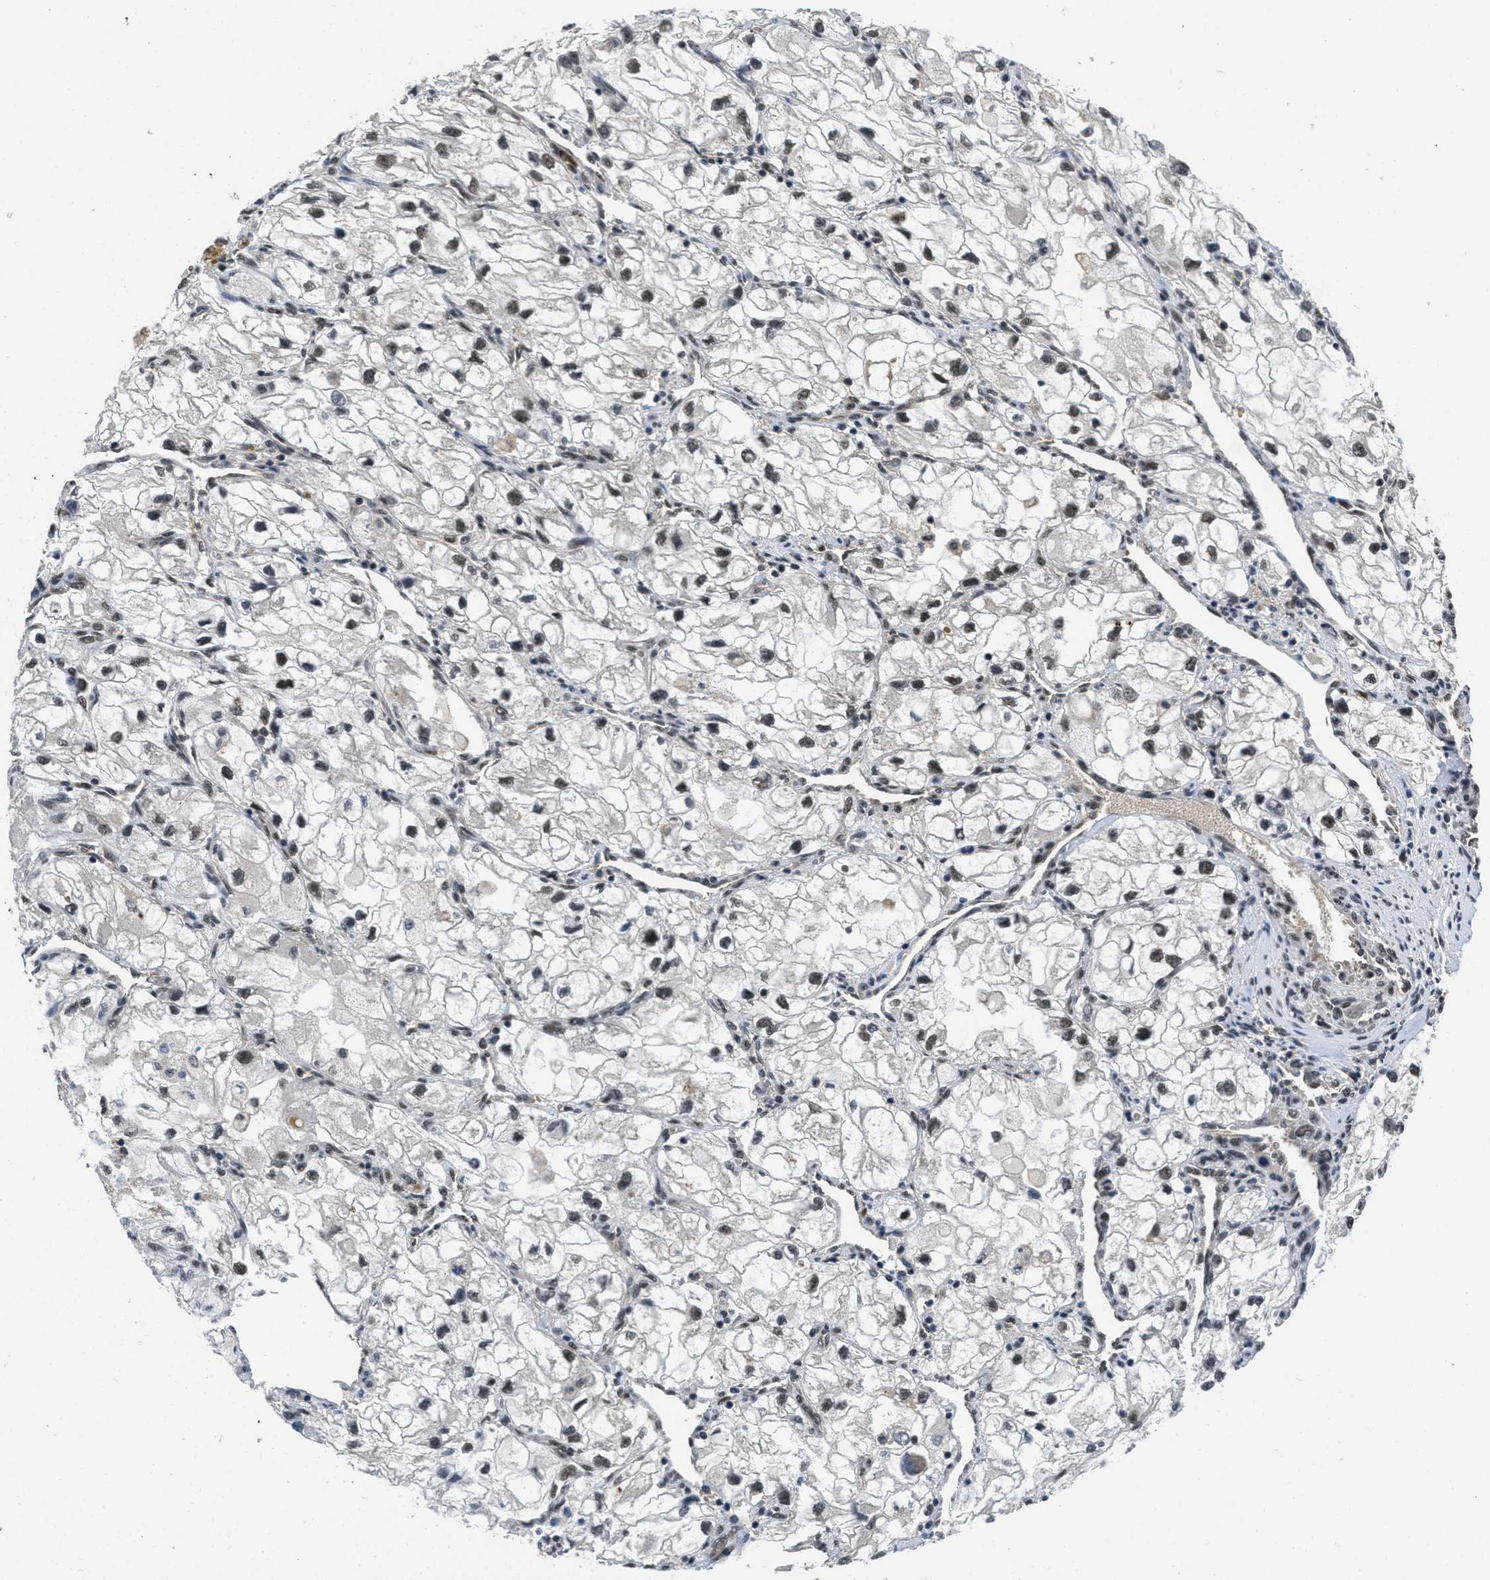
{"staining": {"intensity": "weak", "quantity": ">75%", "location": "cytoplasmic/membranous,nuclear"}, "tissue": "renal cancer", "cell_type": "Tumor cells", "image_type": "cancer", "snomed": [{"axis": "morphology", "description": "Adenocarcinoma, NOS"}, {"axis": "topography", "description": "Kidney"}], "caption": "There is low levels of weak cytoplasmic/membranous and nuclear positivity in tumor cells of renal adenocarcinoma, as demonstrated by immunohistochemical staining (brown color).", "gene": "CUL4B", "patient": {"sex": "female", "age": 70}}